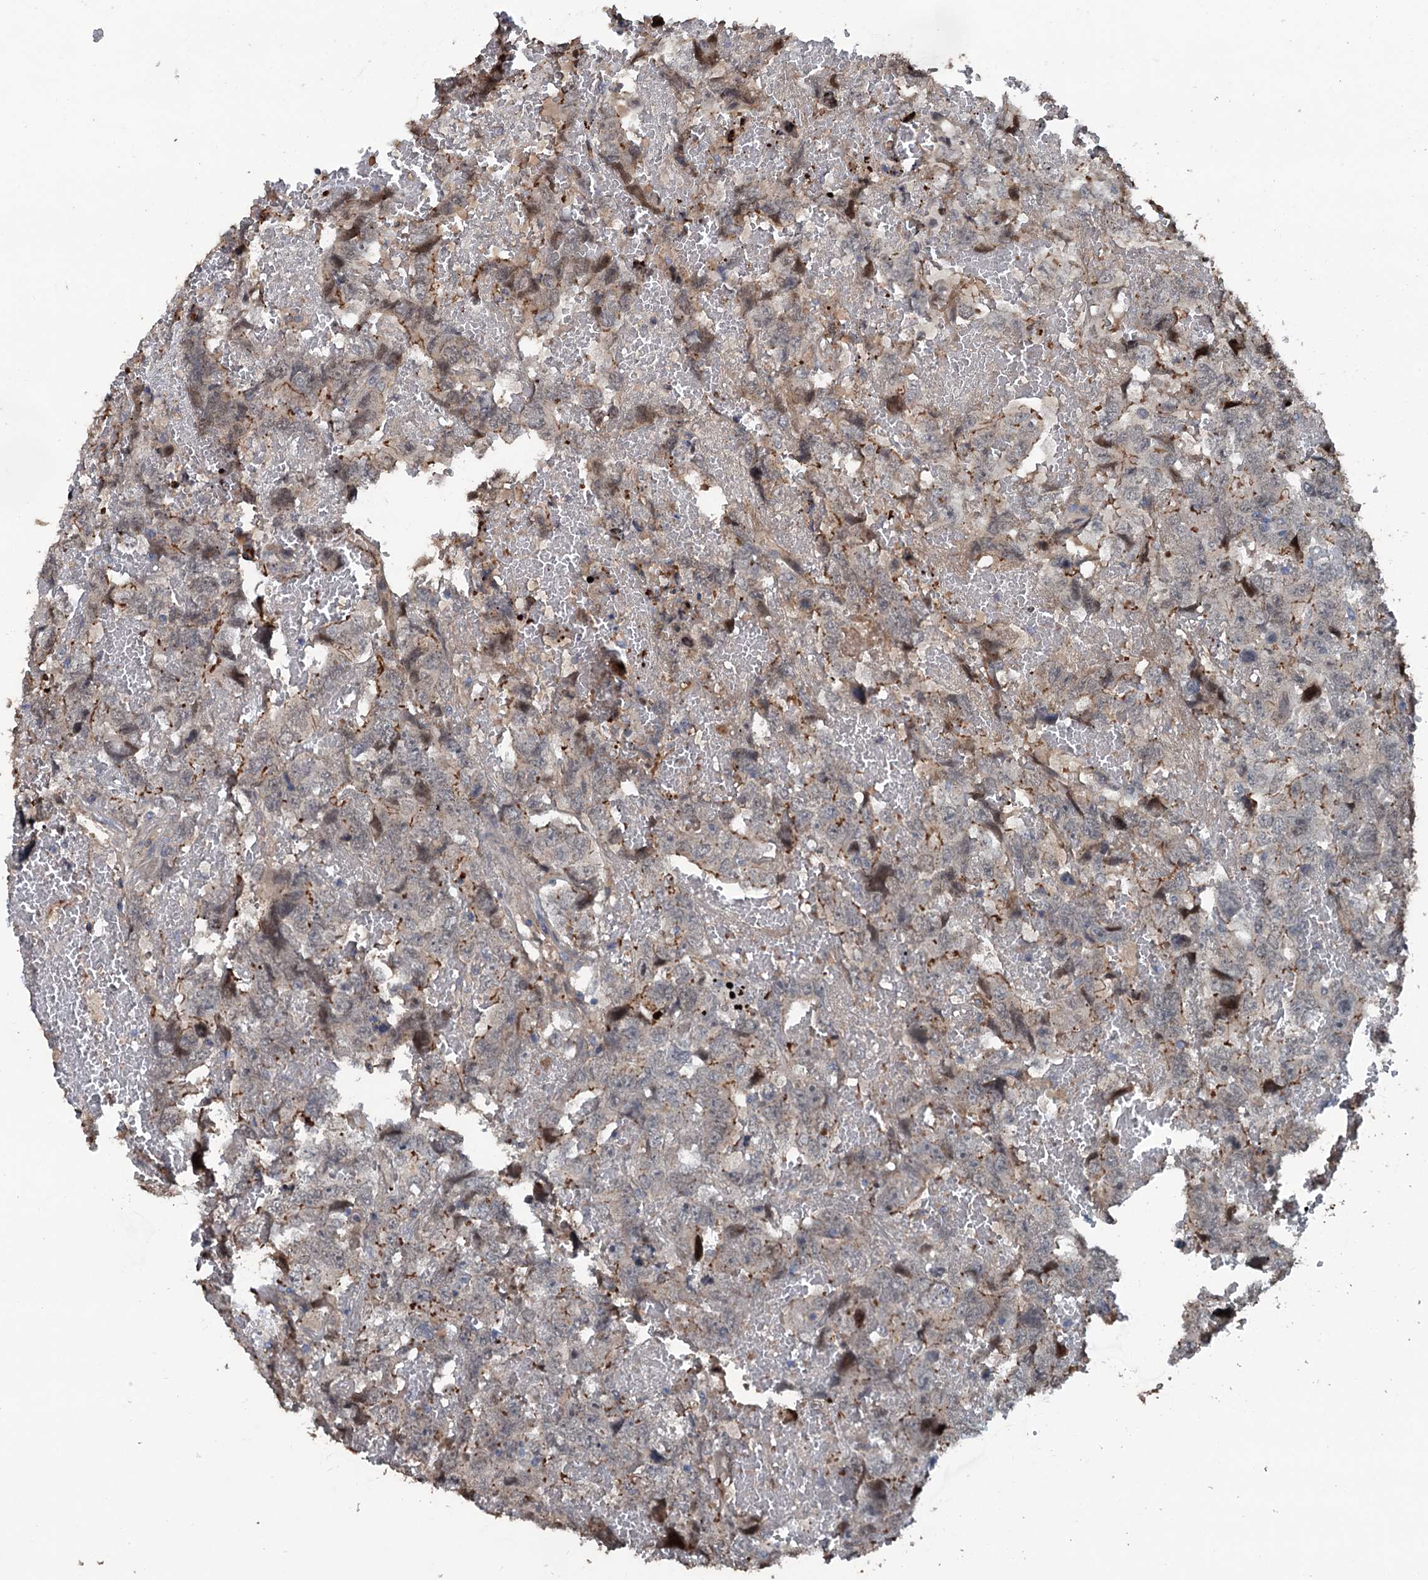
{"staining": {"intensity": "moderate", "quantity": "25%-75%", "location": "cytoplasmic/membranous"}, "tissue": "testis cancer", "cell_type": "Tumor cells", "image_type": "cancer", "snomed": [{"axis": "morphology", "description": "Carcinoma, Embryonal, NOS"}, {"axis": "topography", "description": "Testis"}], "caption": "A brown stain labels moderate cytoplasmic/membranous expression of a protein in human embryonal carcinoma (testis) tumor cells.", "gene": "TEDC1", "patient": {"sex": "male", "age": 45}}